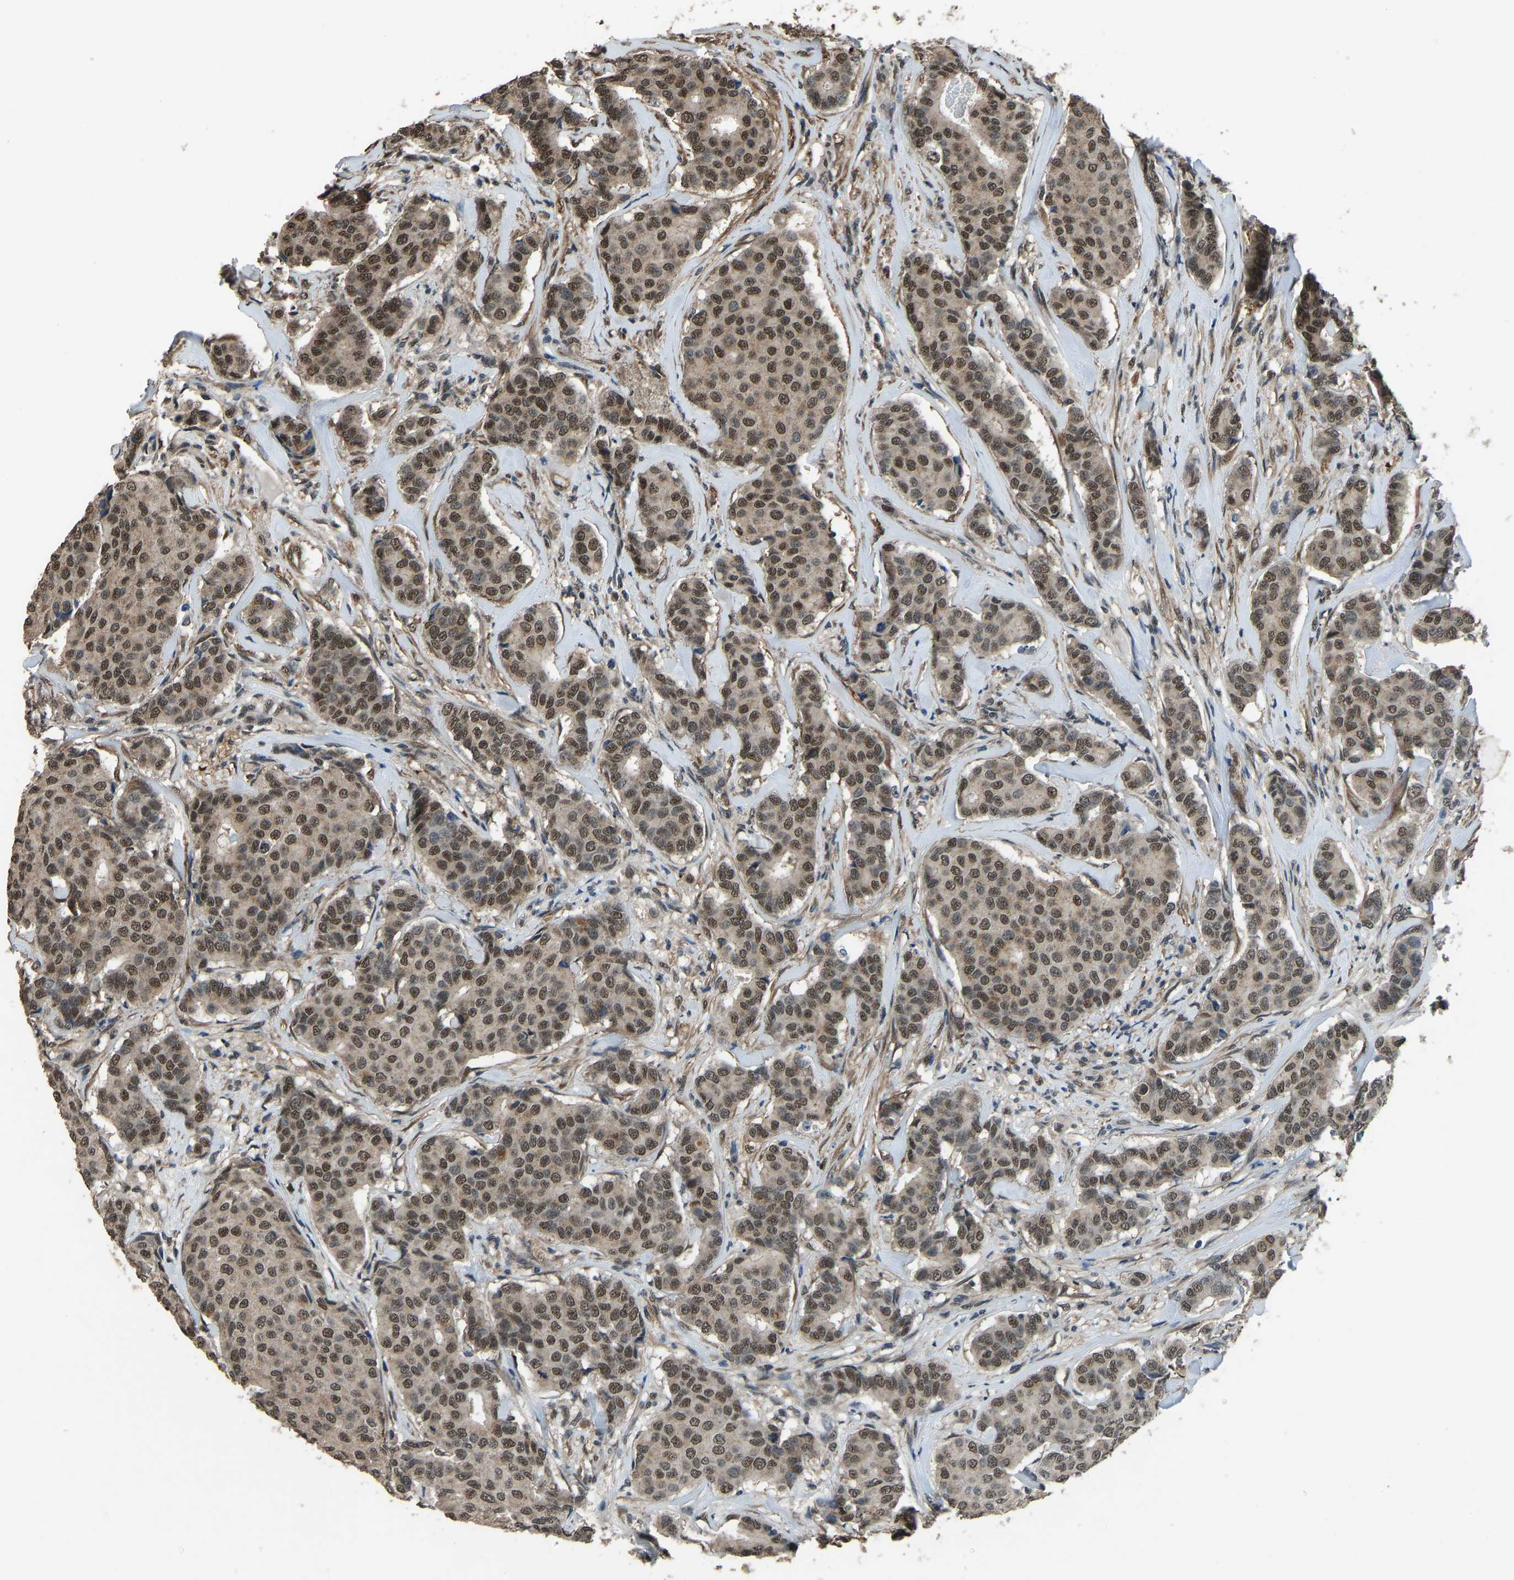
{"staining": {"intensity": "moderate", "quantity": ">75%", "location": "nuclear"}, "tissue": "breast cancer", "cell_type": "Tumor cells", "image_type": "cancer", "snomed": [{"axis": "morphology", "description": "Duct carcinoma"}, {"axis": "topography", "description": "Breast"}], "caption": "High-magnification brightfield microscopy of breast infiltrating ductal carcinoma stained with DAB (3,3'-diaminobenzidine) (brown) and counterstained with hematoxylin (blue). tumor cells exhibit moderate nuclear positivity is identified in approximately>75% of cells.", "gene": "TOX4", "patient": {"sex": "female", "age": 75}}